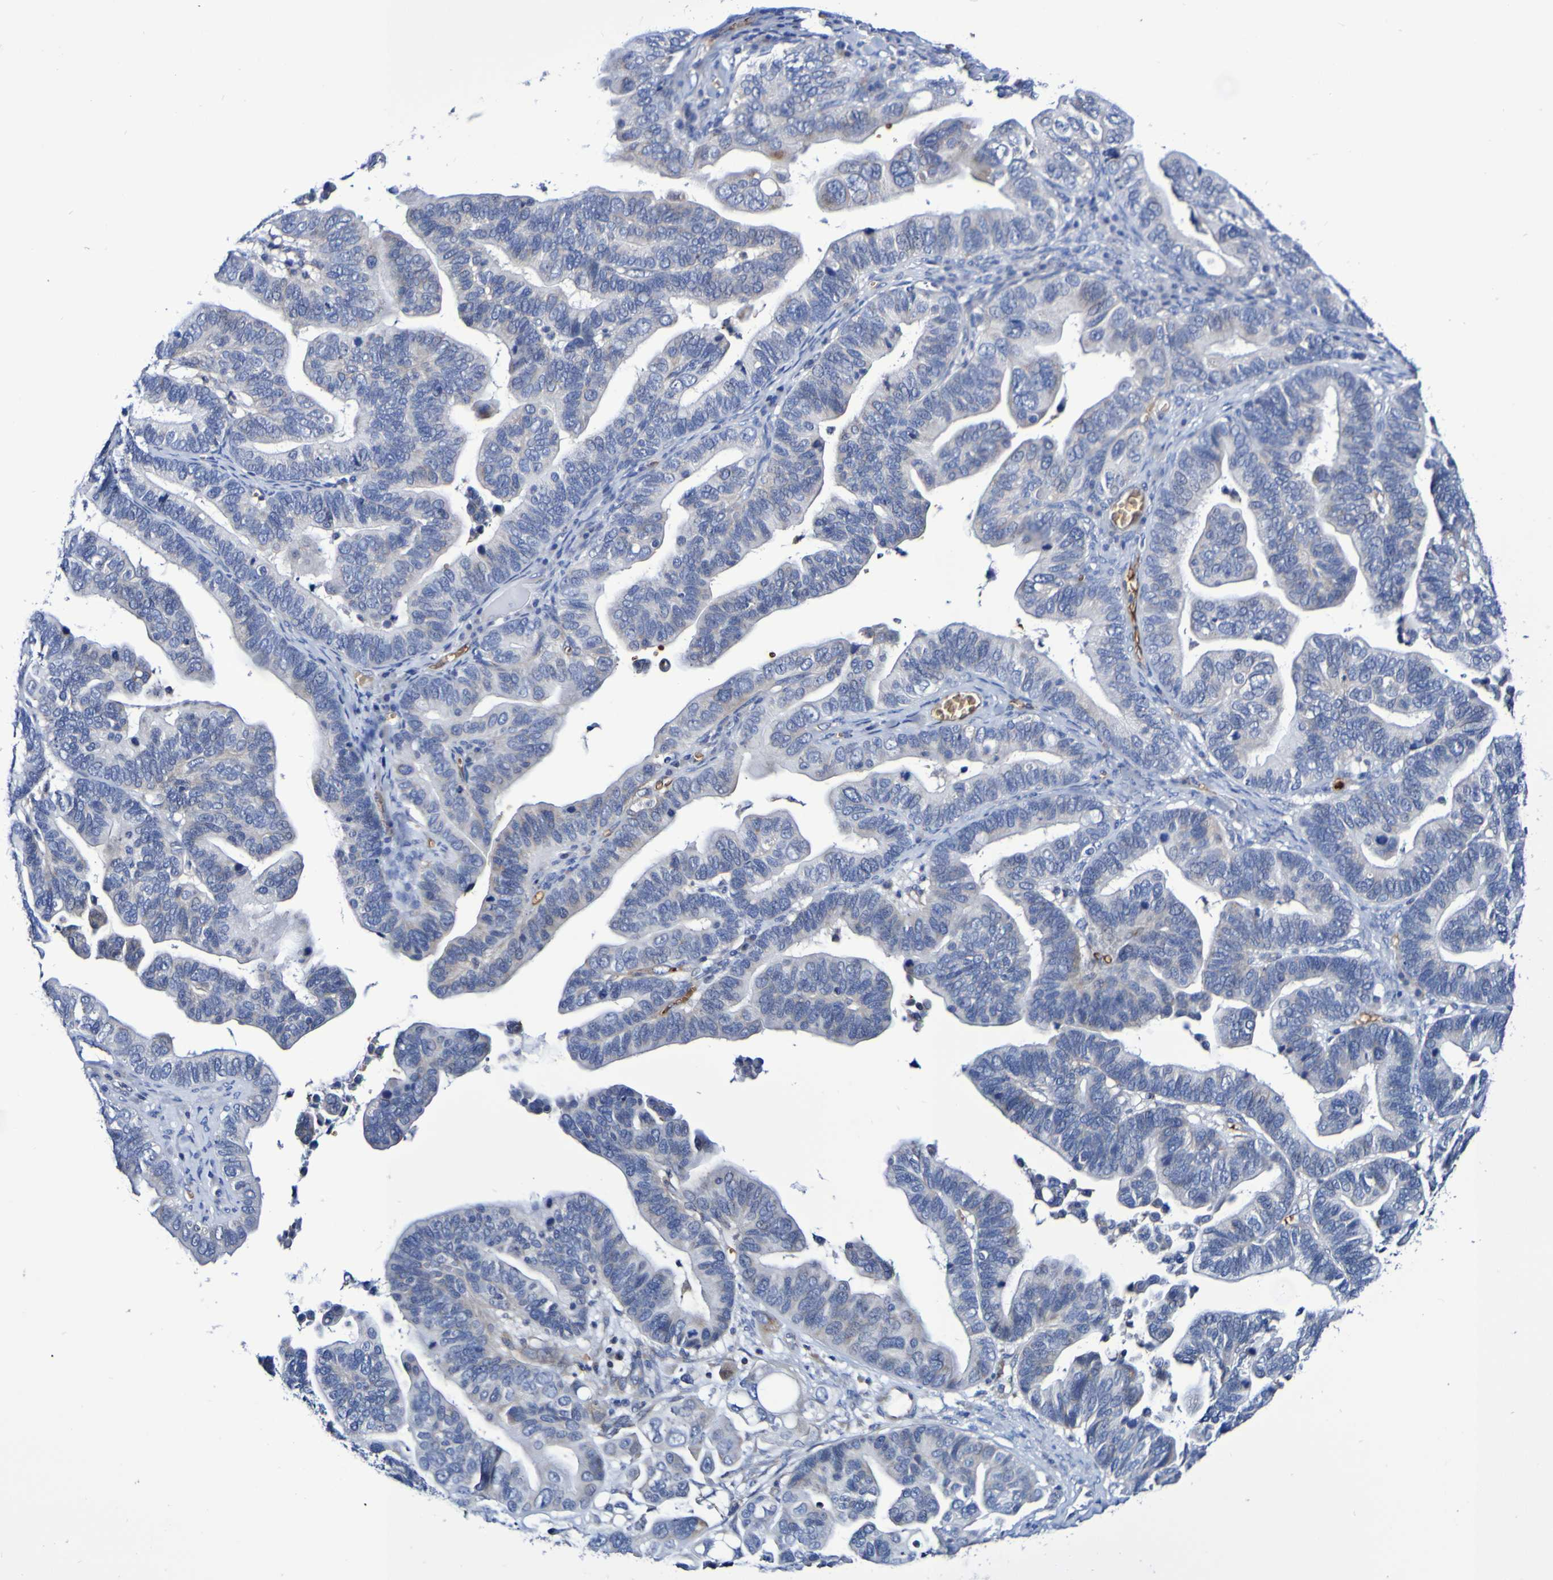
{"staining": {"intensity": "negative", "quantity": "none", "location": "none"}, "tissue": "ovarian cancer", "cell_type": "Tumor cells", "image_type": "cancer", "snomed": [{"axis": "morphology", "description": "Cystadenocarcinoma, serous, NOS"}, {"axis": "topography", "description": "Ovary"}], "caption": "Immunohistochemistry of ovarian serous cystadenocarcinoma demonstrates no expression in tumor cells. (DAB (3,3'-diaminobenzidine) immunohistochemistry (IHC) visualized using brightfield microscopy, high magnification).", "gene": "WNT4", "patient": {"sex": "female", "age": 56}}